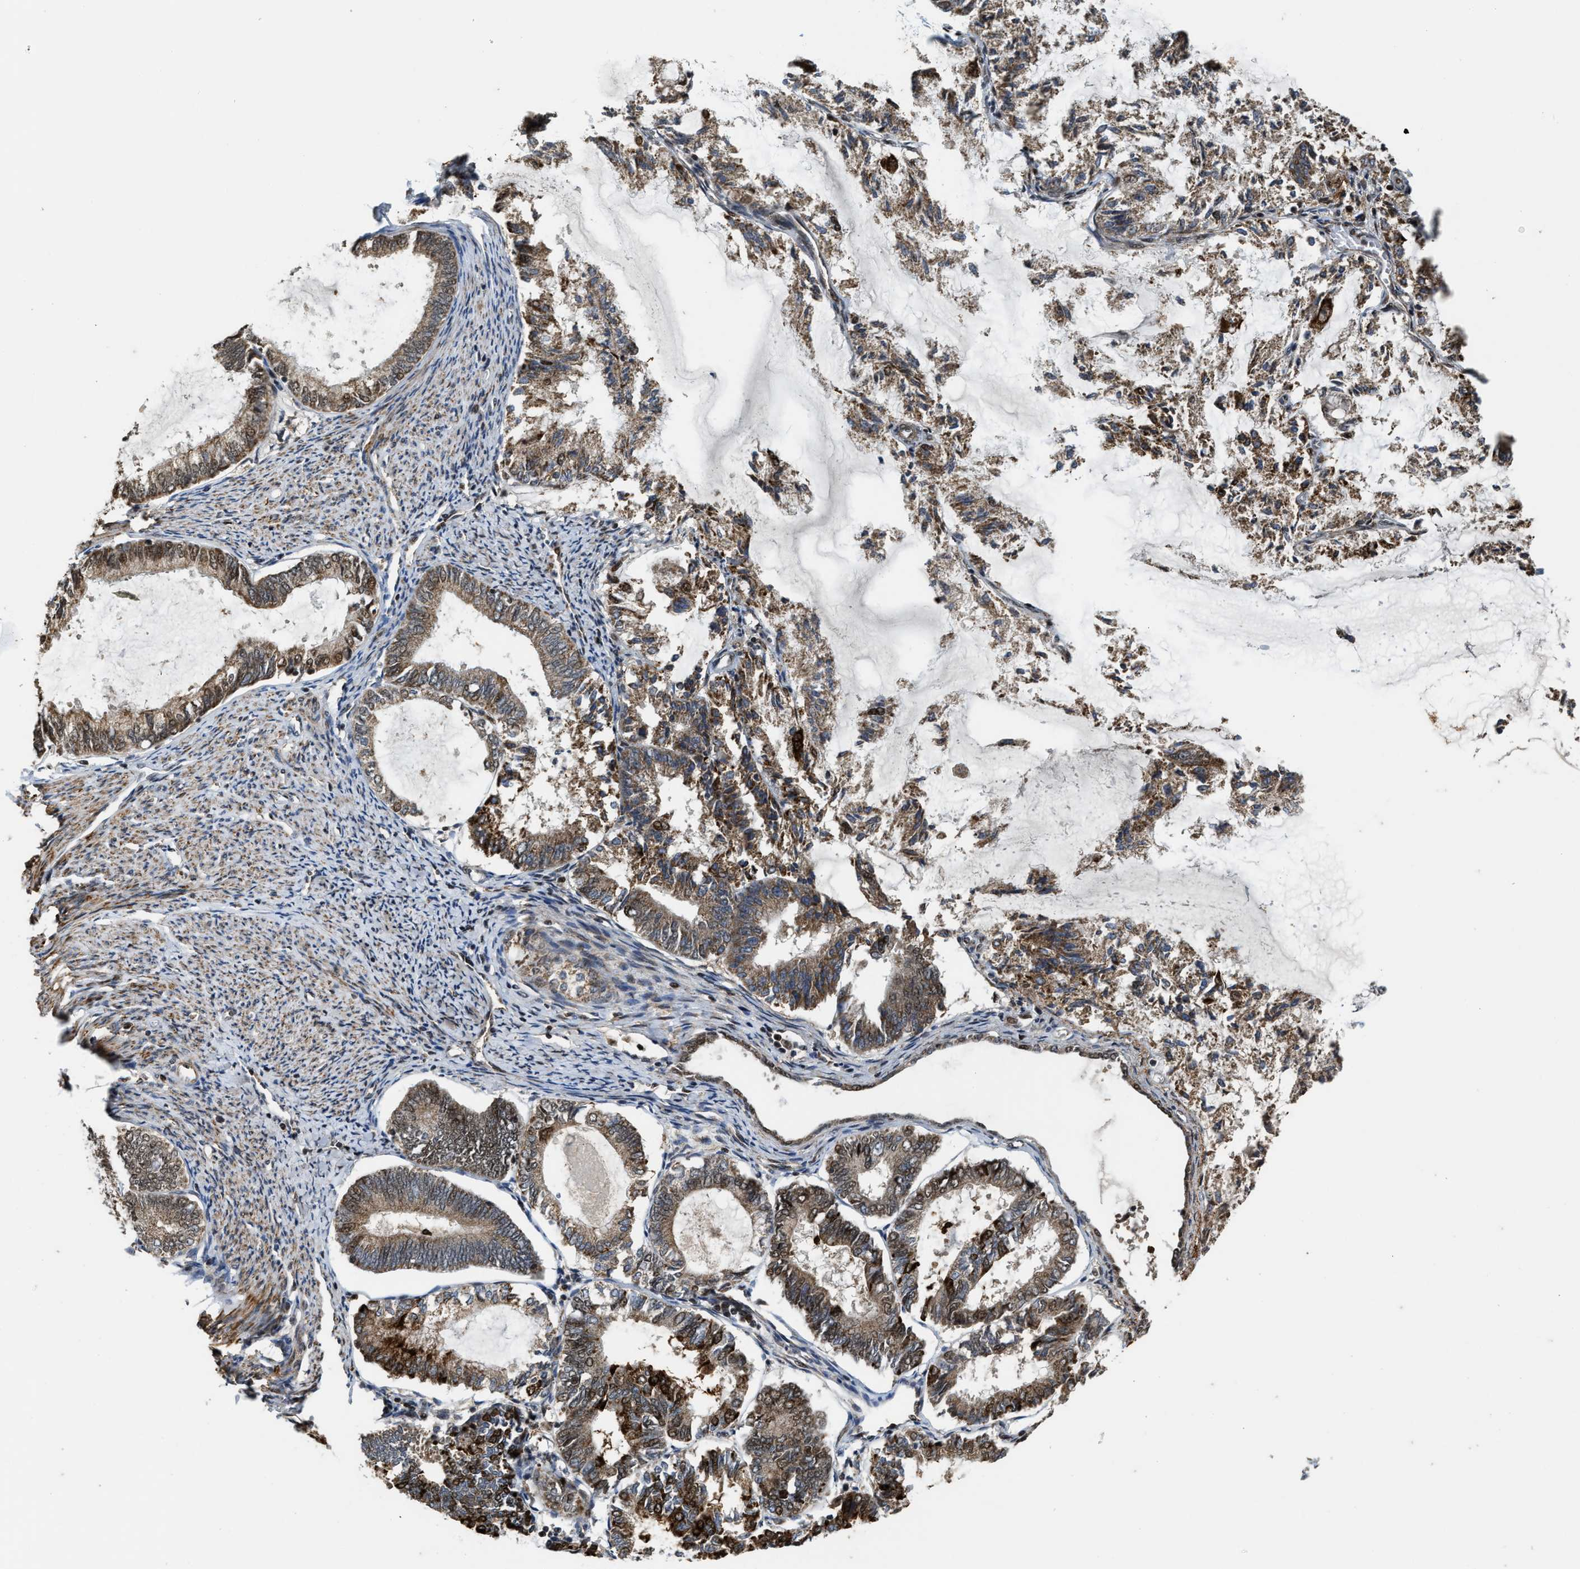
{"staining": {"intensity": "moderate", "quantity": ">75%", "location": "cytoplasmic/membranous,nuclear"}, "tissue": "endometrial cancer", "cell_type": "Tumor cells", "image_type": "cancer", "snomed": [{"axis": "morphology", "description": "Adenocarcinoma, NOS"}, {"axis": "topography", "description": "Endometrium"}], "caption": "Immunohistochemical staining of endometrial cancer exhibits moderate cytoplasmic/membranous and nuclear protein positivity in approximately >75% of tumor cells.", "gene": "ZNF250", "patient": {"sex": "female", "age": 86}}